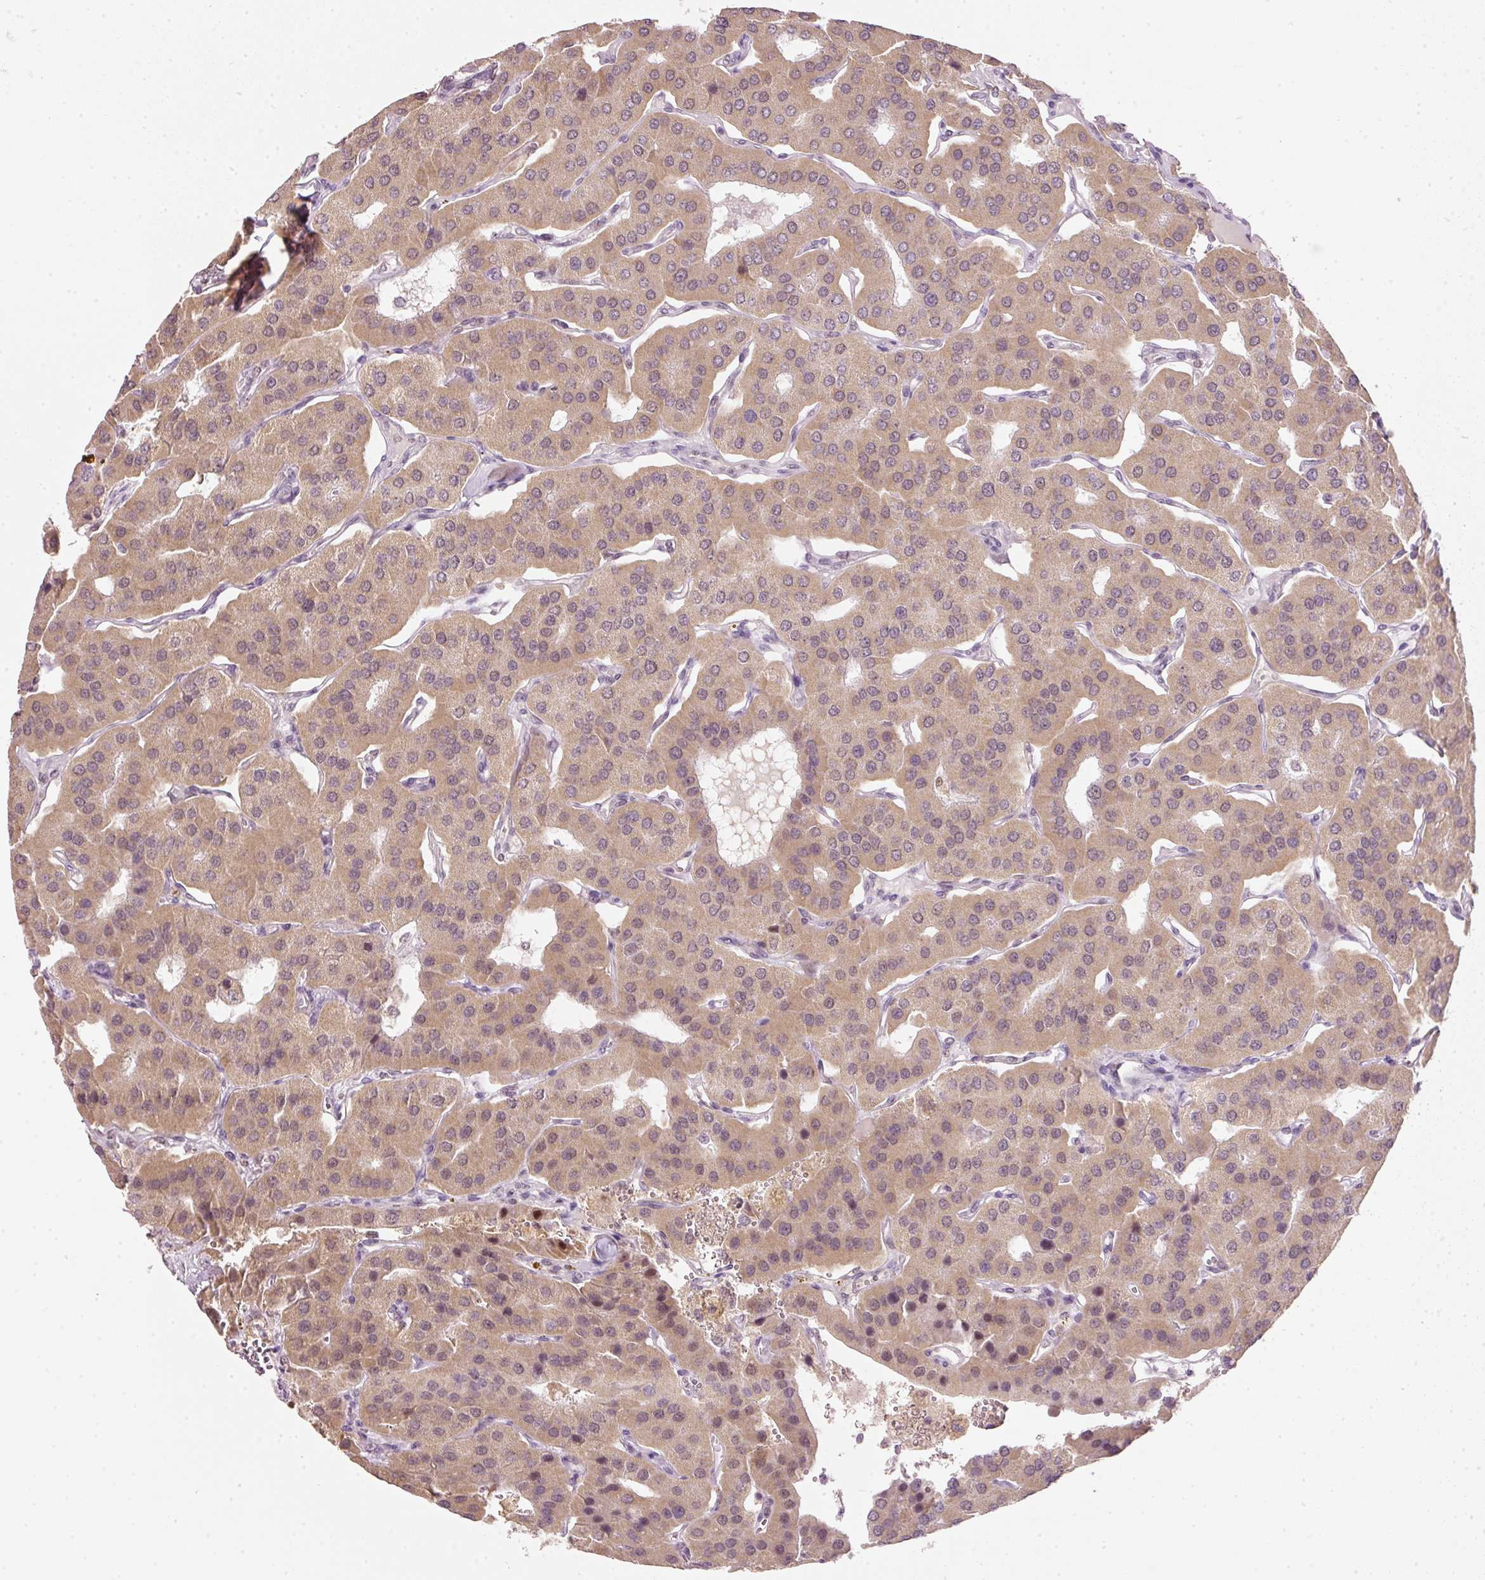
{"staining": {"intensity": "moderate", "quantity": ">75%", "location": "cytoplasmic/membranous,nuclear"}, "tissue": "parathyroid gland", "cell_type": "Glandular cells", "image_type": "normal", "snomed": [{"axis": "morphology", "description": "Normal tissue, NOS"}, {"axis": "morphology", "description": "Adenoma, NOS"}, {"axis": "topography", "description": "Parathyroid gland"}], "caption": "Immunohistochemistry staining of benign parathyroid gland, which demonstrates medium levels of moderate cytoplasmic/membranous,nuclear positivity in approximately >75% of glandular cells indicating moderate cytoplasmic/membranous,nuclear protein staining. The staining was performed using DAB (3,3'-diaminobenzidine) (brown) for protein detection and nuclei were counterstained in hematoxylin (blue).", "gene": "FSTL3", "patient": {"sex": "female", "age": 86}}